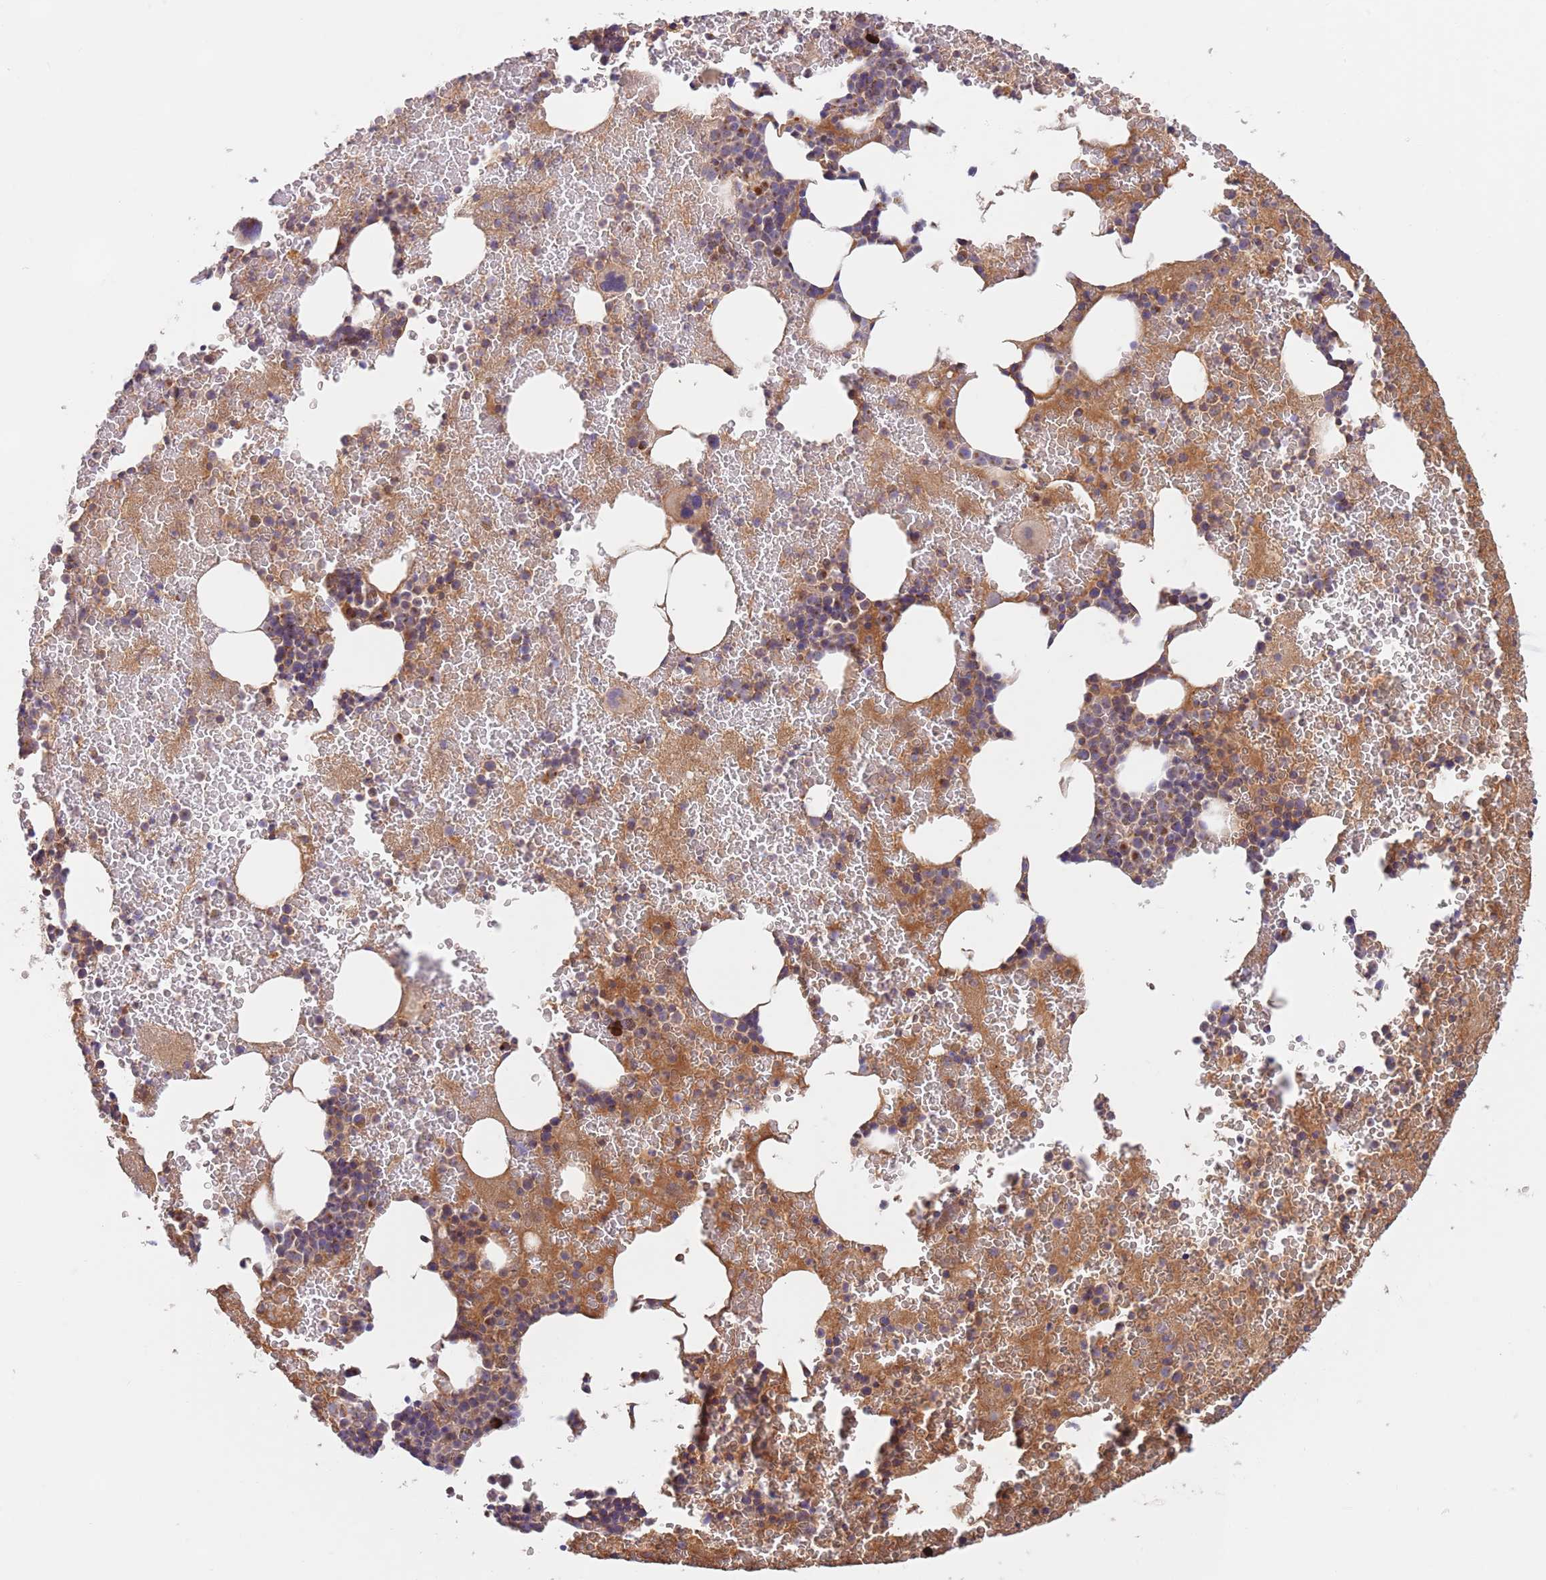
{"staining": {"intensity": "moderate", "quantity": "25%-75%", "location": "cytoplasmic/membranous"}, "tissue": "bone marrow", "cell_type": "Hematopoietic cells", "image_type": "normal", "snomed": [{"axis": "morphology", "description": "Normal tissue, NOS"}, {"axis": "topography", "description": "Bone marrow"}], "caption": "Bone marrow stained with immunohistochemistry (IHC) displays moderate cytoplasmic/membranous expression in about 25%-75% of hematopoietic cells.", "gene": "GUK1", "patient": {"sex": "male", "age": 26}}